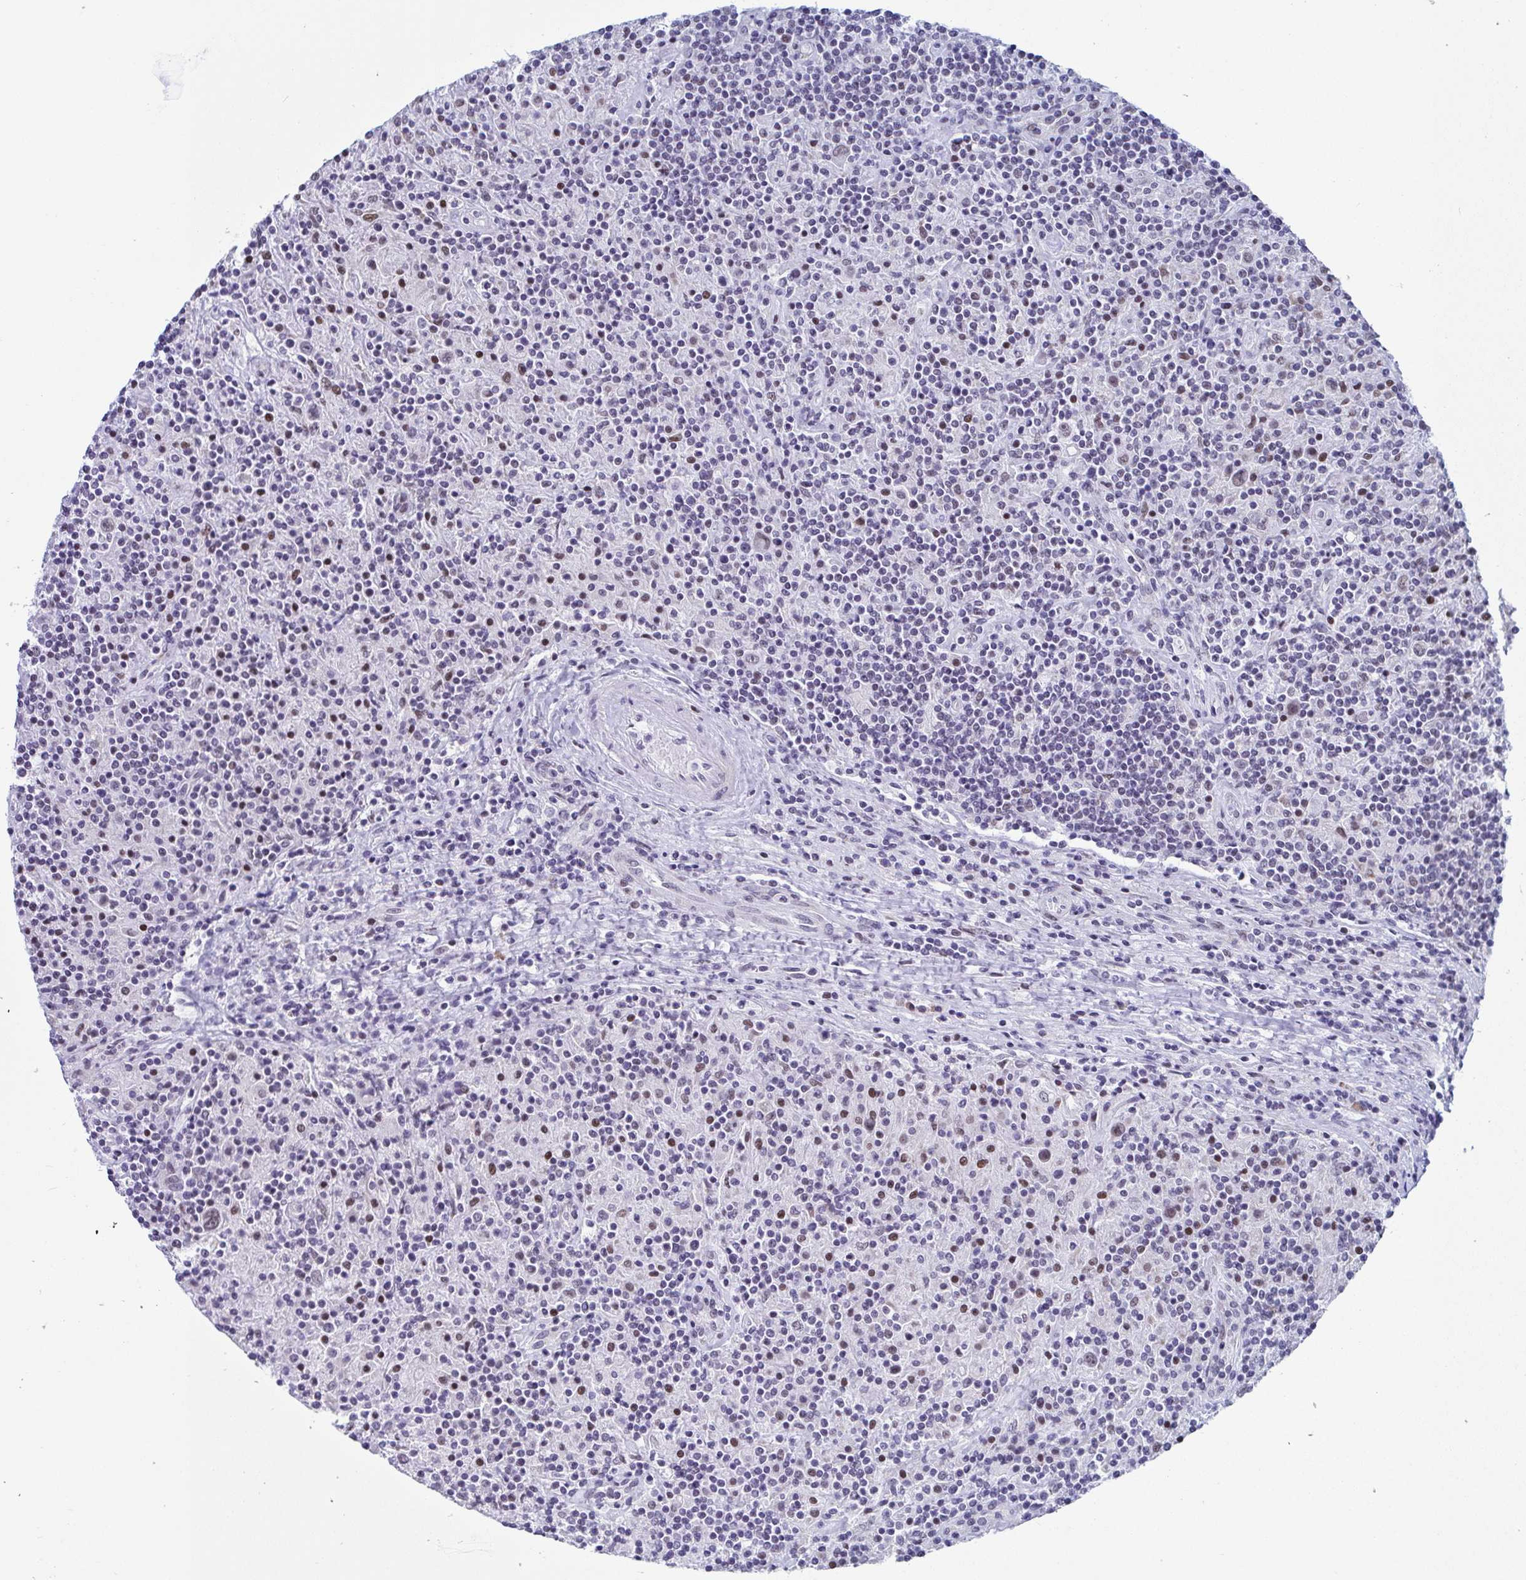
{"staining": {"intensity": "weak", "quantity": ">75%", "location": "nuclear"}, "tissue": "lymphoma", "cell_type": "Tumor cells", "image_type": "cancer", "snomed": [{"axis": "morphology", "description": "Hodgkin's disease, NOS"}, {"axis": "topography", "description": "Lymph node"}], "caption": "A micrograph showing weak nuclear expression in approximately >75% of tumor cells in Hodgkin's disease, as visualized by brown immunohistochemical staining.", "gene": "WDR72", "patient": {"sex": "male", "age": 70}}